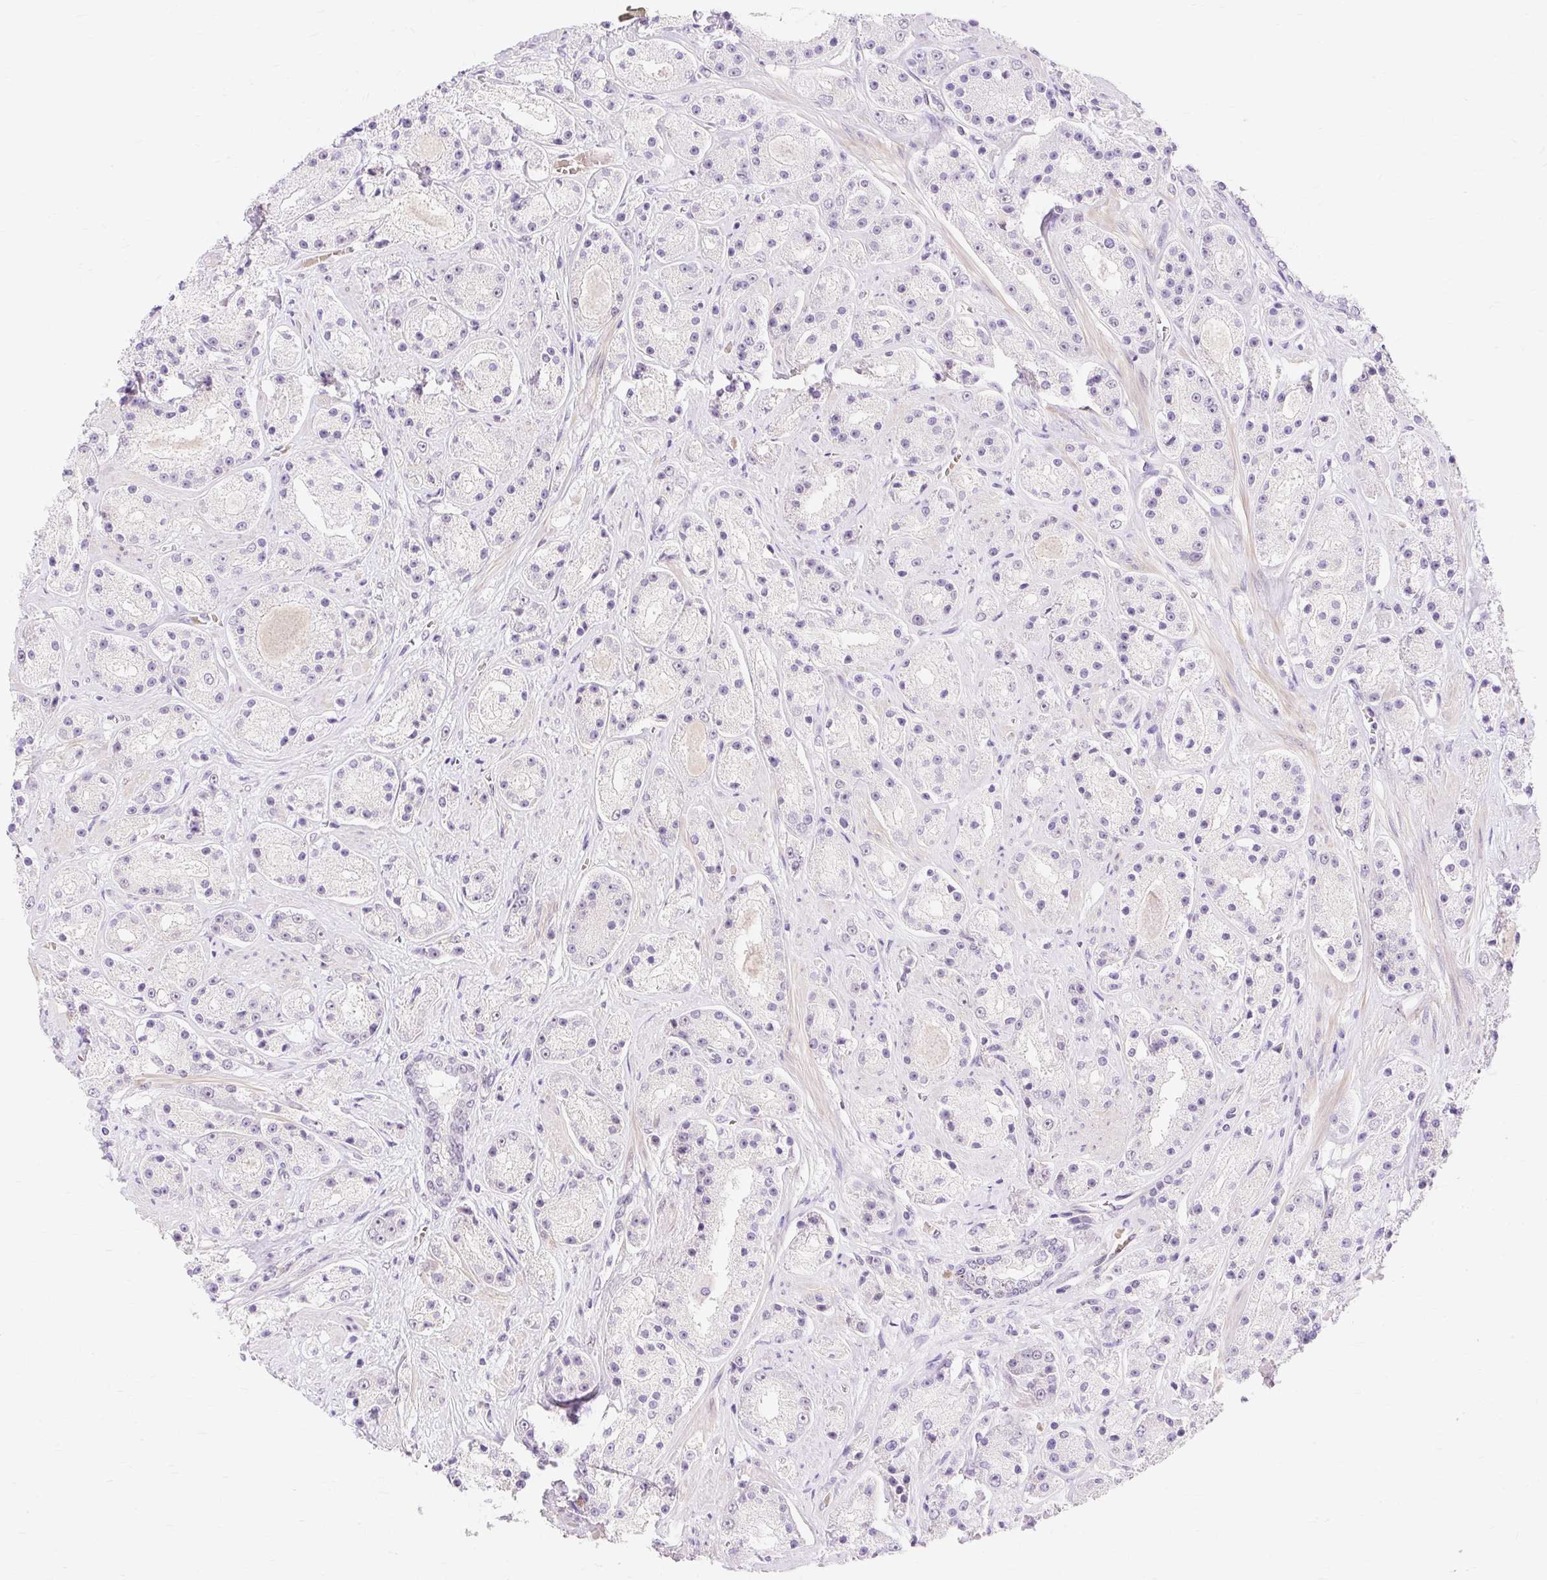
{"staining": {"intensity": "negative", "quantity": "none", "location": "none"}, "tissue": "prostate cancer", "cell_type": "Tumor cells", "image_type": "cancer", "snomed": [{"axis": "morphology", "description": "Adenocarcinoma, High grade"}, {"axis": "topography", "description": "Prostate"}], "caption": "An image of human prostate high-grade adenocarcinoma is negative for staining in tumor cells. (Stains: DAB (3,3'-diaminobenzidine) IHC with hematoxylin counter stain, Microscopy: brightfield microscopy at high magnification).", "gene": "OBP2A", "patient": {"sex": "male", "age": 67}}